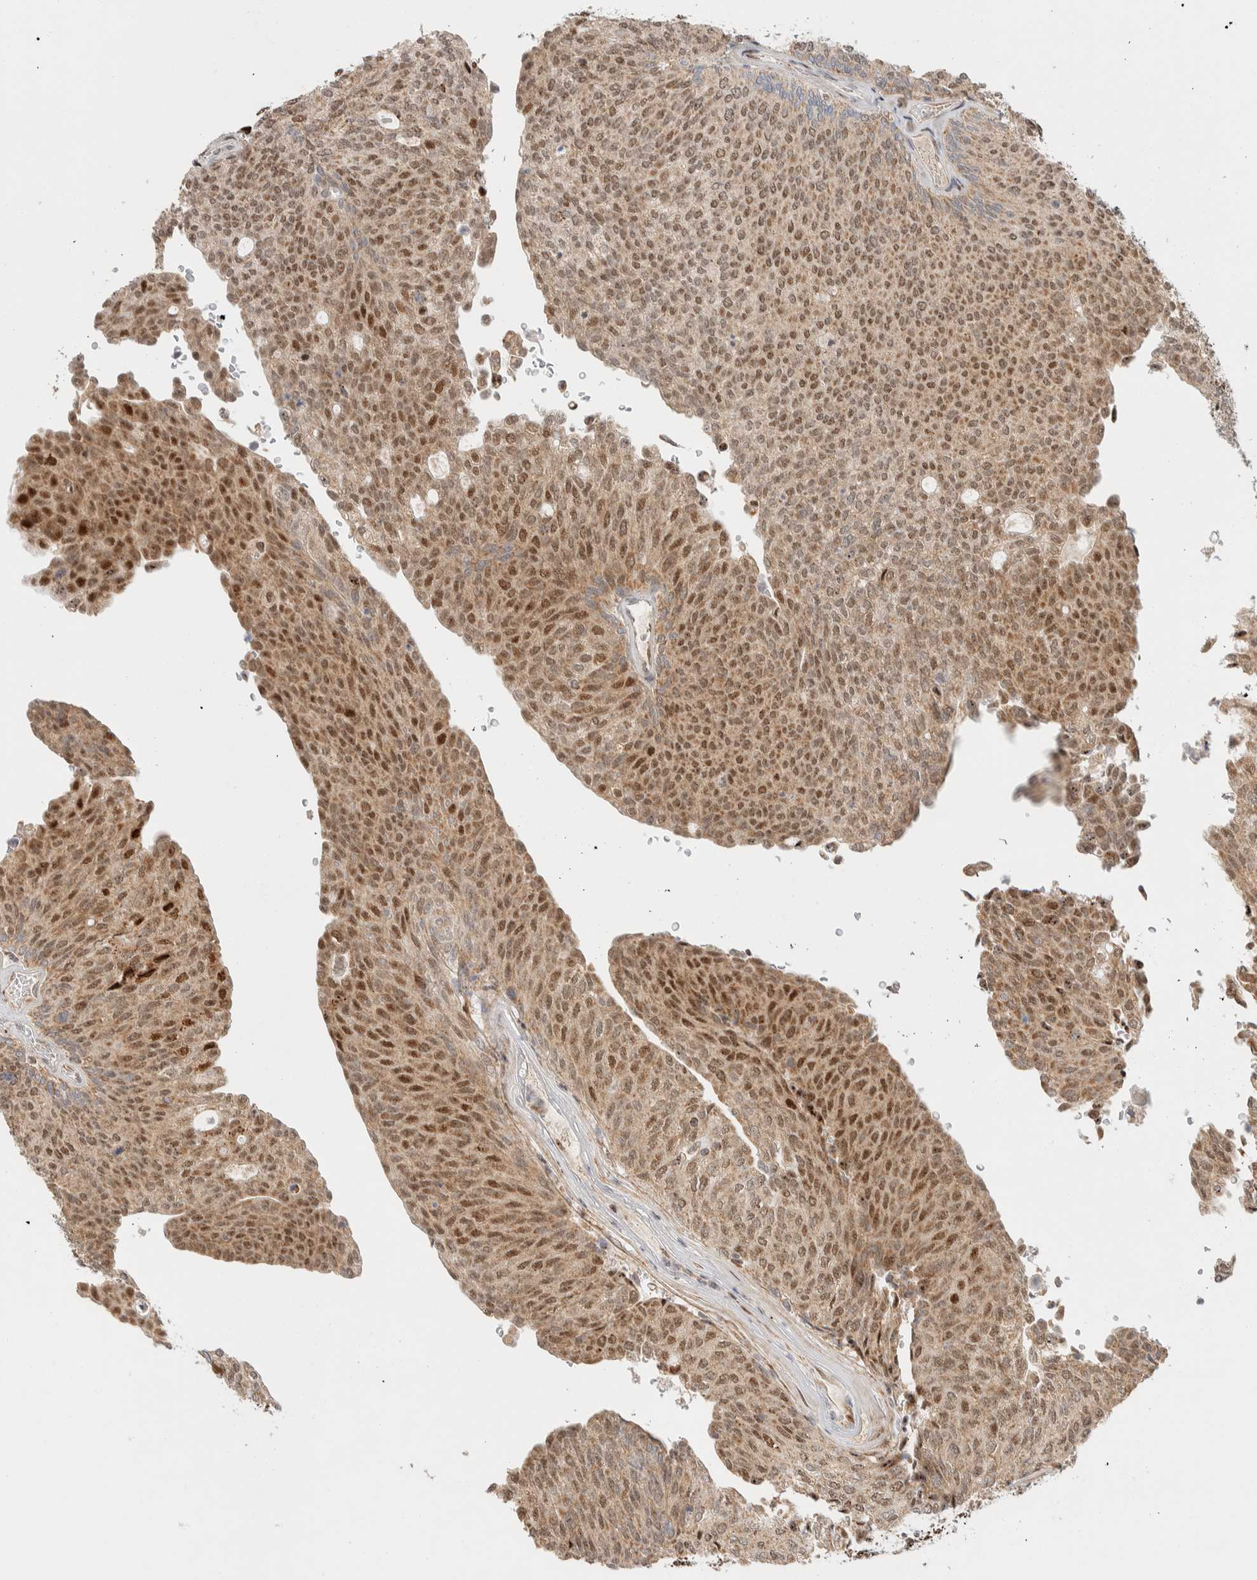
{"staining": {"intensity": "moderate", "quantity": ">75%", "location": "cytoplasmic/membranous,nuclear"}, "tissue": "urothelial cancer", "cell_type": "Tumor cells", "image_type": "cancer", "snomed": [{"axis": "morphology", "description": "Urothelial carcinoma, Low grade"}, {"axis": "topography", "description": "Urinary bladder"}], "caption": "Urothelial cancer stained with a protein marker displays moderate staining in tumor cells.", "gene": "TSPAN32", "patient": {"sex": "female", "age": 79}}